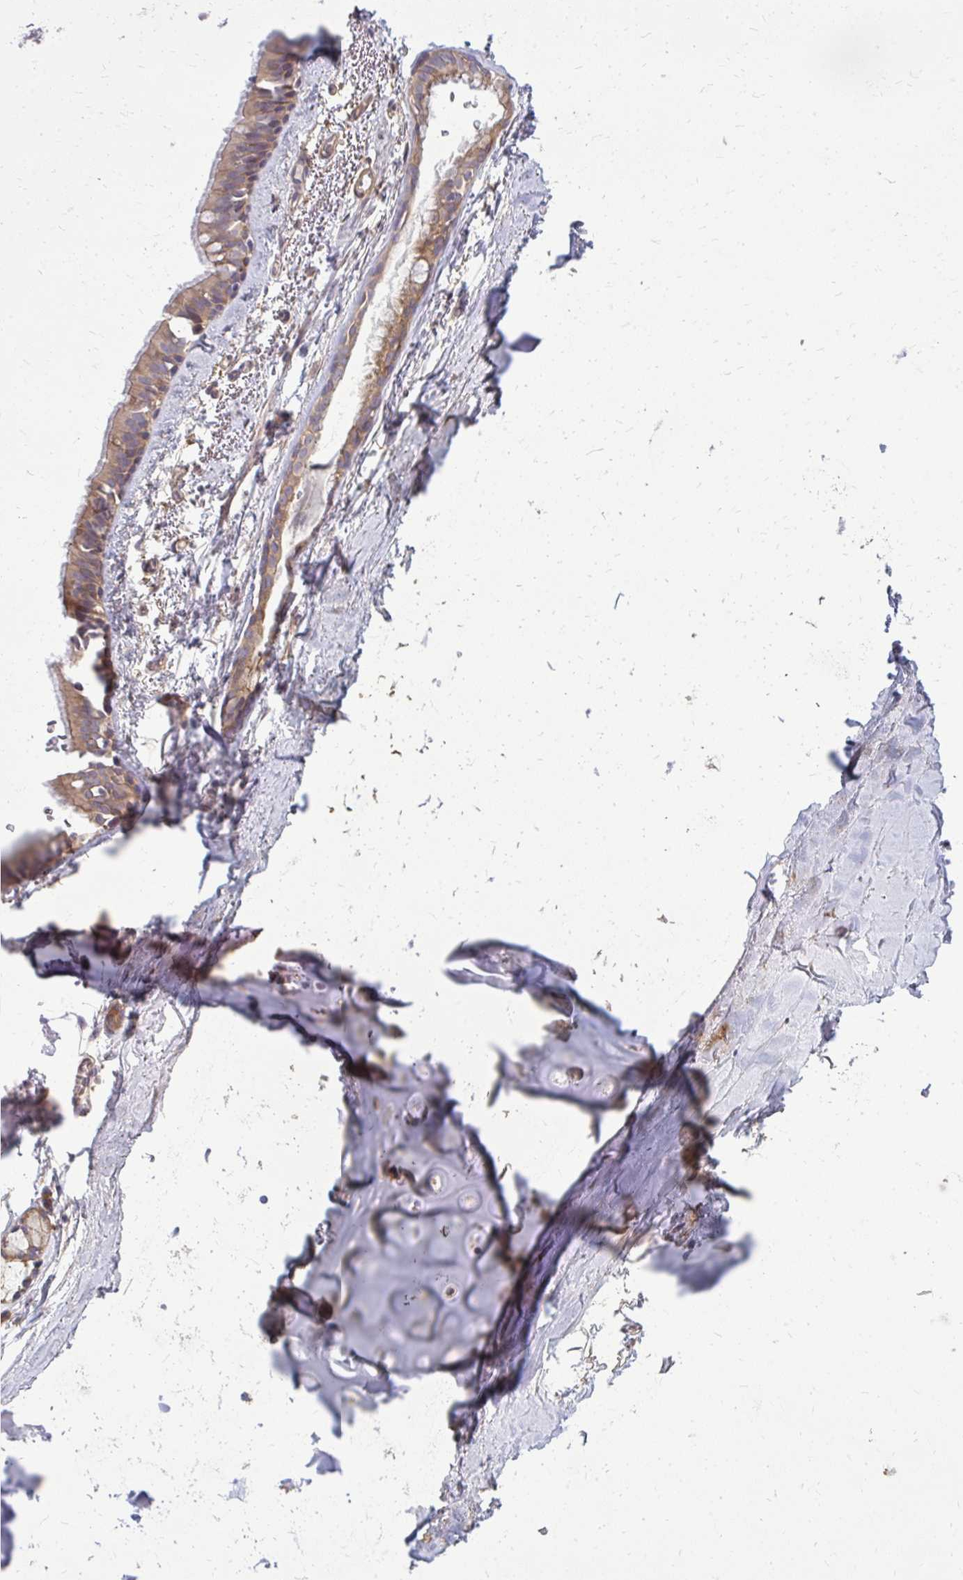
{"staining": {"intensity": "negative", "quantity": "none", "location": "none"}, "tissue": "adipose tissue", "cell_type": "Adipocytes", "image_type": "normal", "snomed": [{"axis": "morphology", "description": "Normal tissue, NOS"}, {"axis": "topography", "description": "Cartilage tissue"}, {"axis": "topography", "description": "Bronchus"}, {"axis": "topography", "description": "Peripheral nerve tissue"}], "caption": "Adipocytes show no significant positivity in normal adipose tissue. (Immunohistochemistry (ihc), brightfield microscopy, high magnification).", "gene": "OXNAD1", "patient": {"sex": "male", "age": 67}}